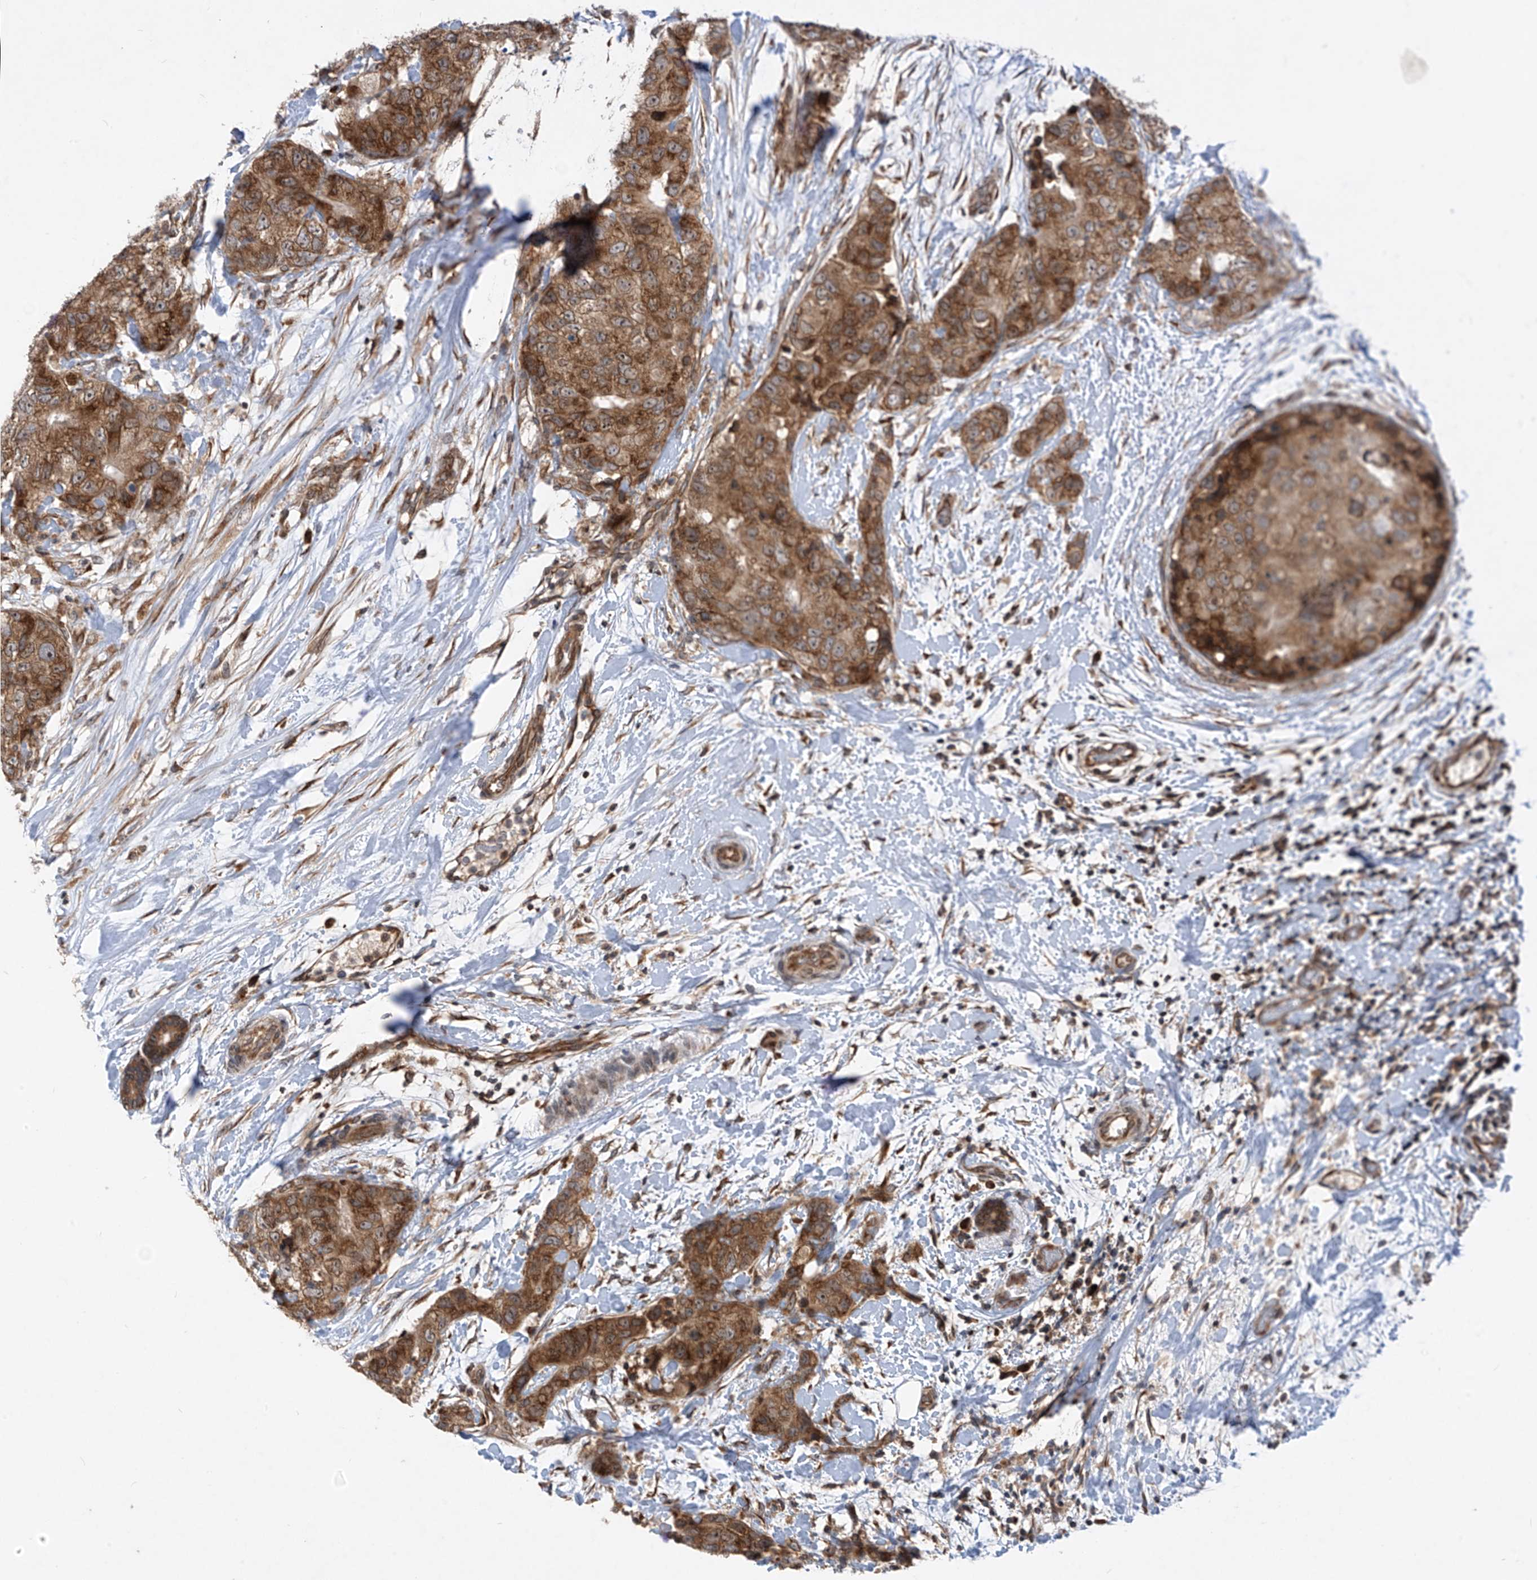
{"staining": {"intensity": "moderate", "quantity": ">75%", "location": "cytoplasmic/membranous"}, "tissue": "breast cancer", "cell_type": "Tumor cells", "image_type": "cancer", "snomed": [{"axis": "morphology", "description": "Duct carcinoma"}, {"axis": "topography", "description": "Breast"}], "caption": "DAB immunohistochemical staining of breast cancer (intraductal carcinoma) reveals moderate cytoplasmic/membranous protein staining in approximately >75% of tumor cells.", "gene": "RPL34", "patient": {"sex": "female", "age": 62}}